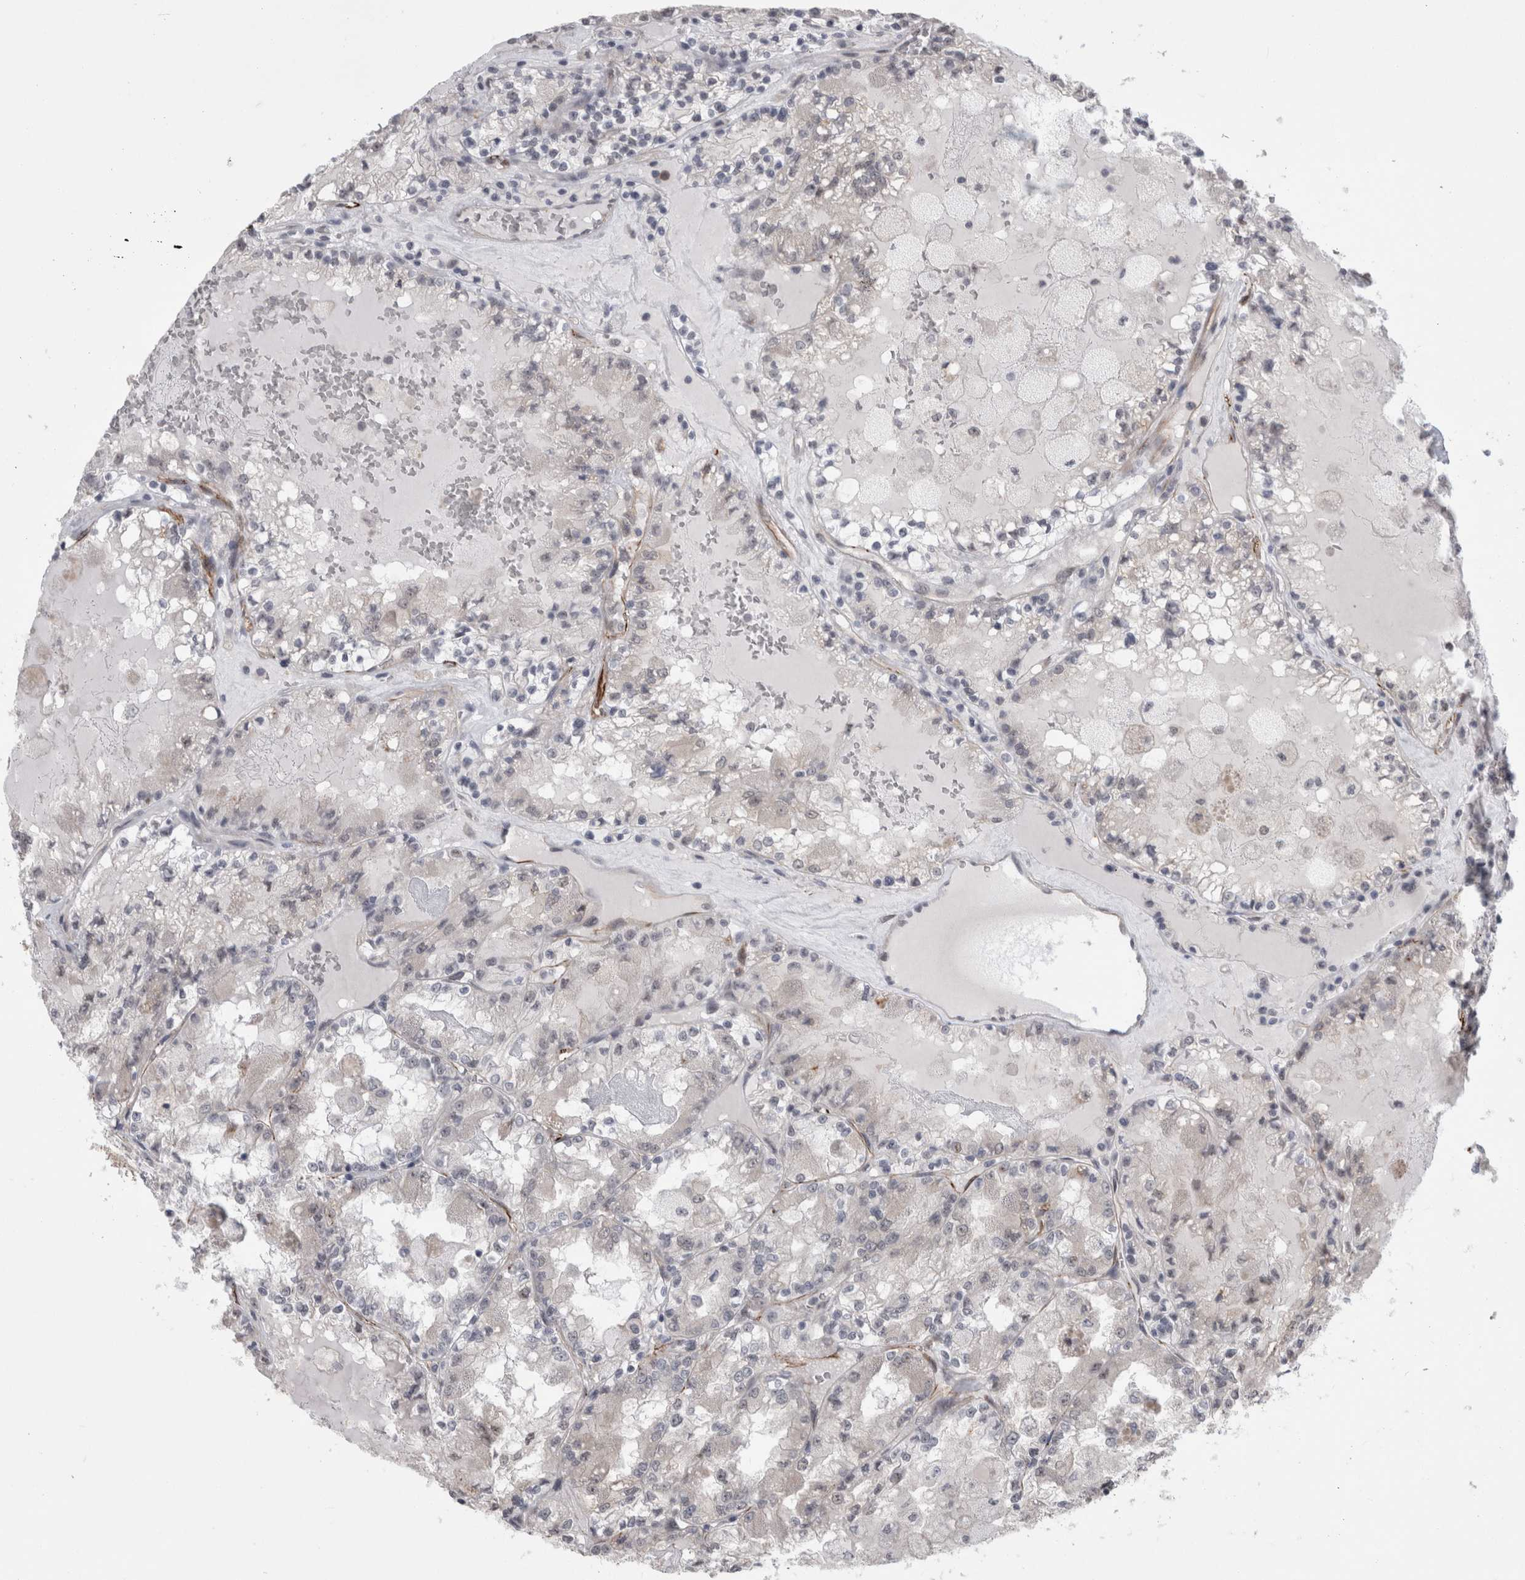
{"staining": {"intensity": "negative", "quantity": "none", "location": "none"}, "tissue": "renal cancer", "cell_type": "Tumor cells", "image_type": "cancer", "snomed": [{"axis": "morphology", "description": "Adenocarcinoma, NOS"}, {"axis": "topography", "description": "Kidney"}], "caption": "High power microscopy micrograph of an IHC histopathology image of renal cancer, revealing no significant expression in tumor cells.", "gene": "FAM83H", "patient": {"sex": "female", "age": 56}}